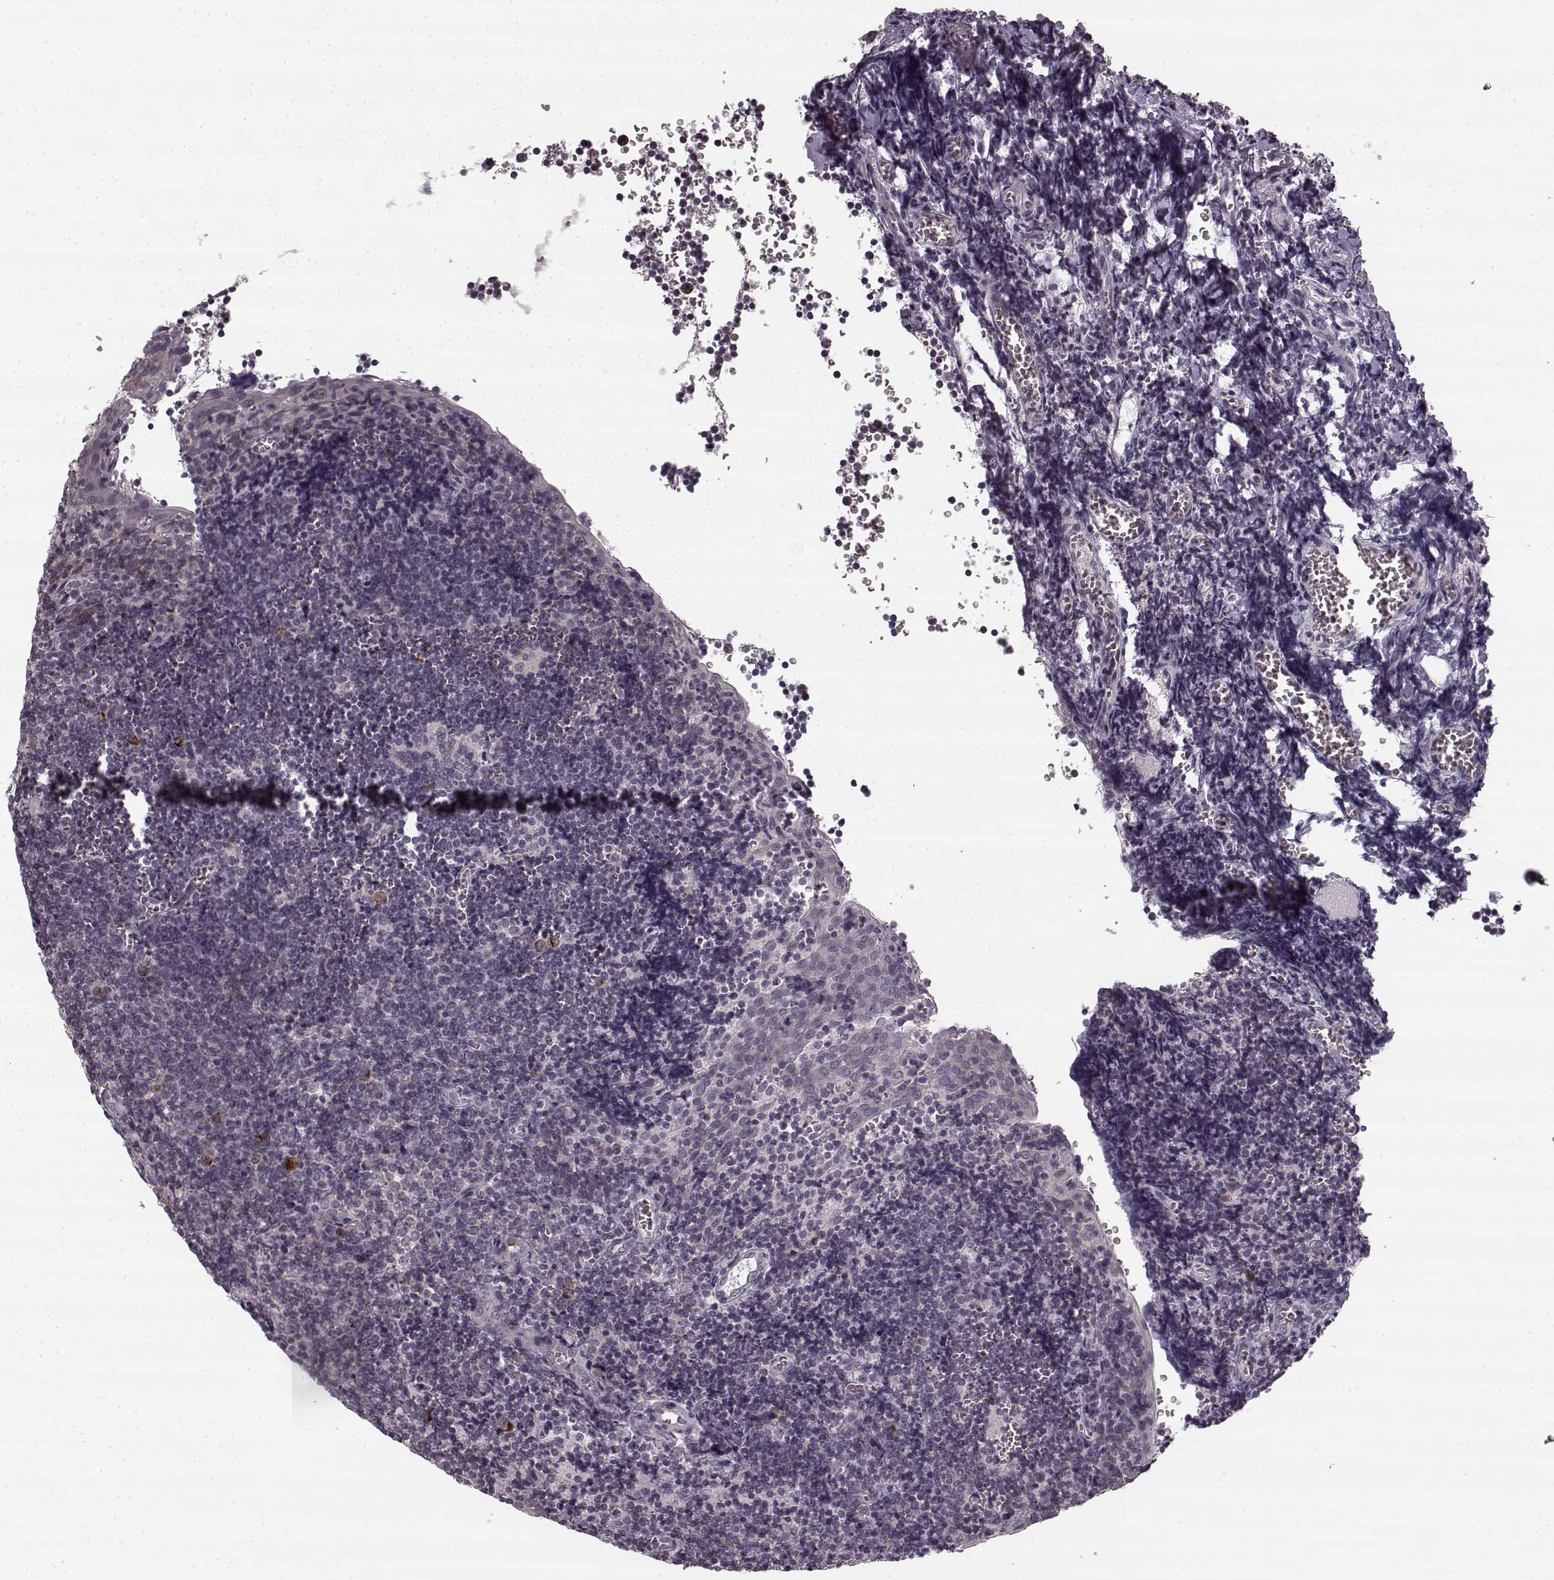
{"staining": {"intensity": "strong", "quantity": "25%-75%", "location": "cytoplasmic/membranous"}, "tissue": "tonsil", "cell_type": "Germinal center cells", "image_type": "normal", "snomed": [{"axis": "morphology", "description": "Normal tissue, NOS"}, {"axis": "morphology", "description": "Inflammation, NOS"}, {"axis": "topography", "description": "Tonsil"}], "caption": "IHC staining of benign tonsil, which displays high levels of strong cytoplasmic/membranous staining in approximately 25%-75% of germinal center cells indicating strong cytoplasmic/membranous protein staining. The staining was performed using DAB (brown) for protein detection and nuclei were counterstained in hematoxylin (blue).", "gene": "HMMR", "patient": {"sex": "female", "age": 31}}